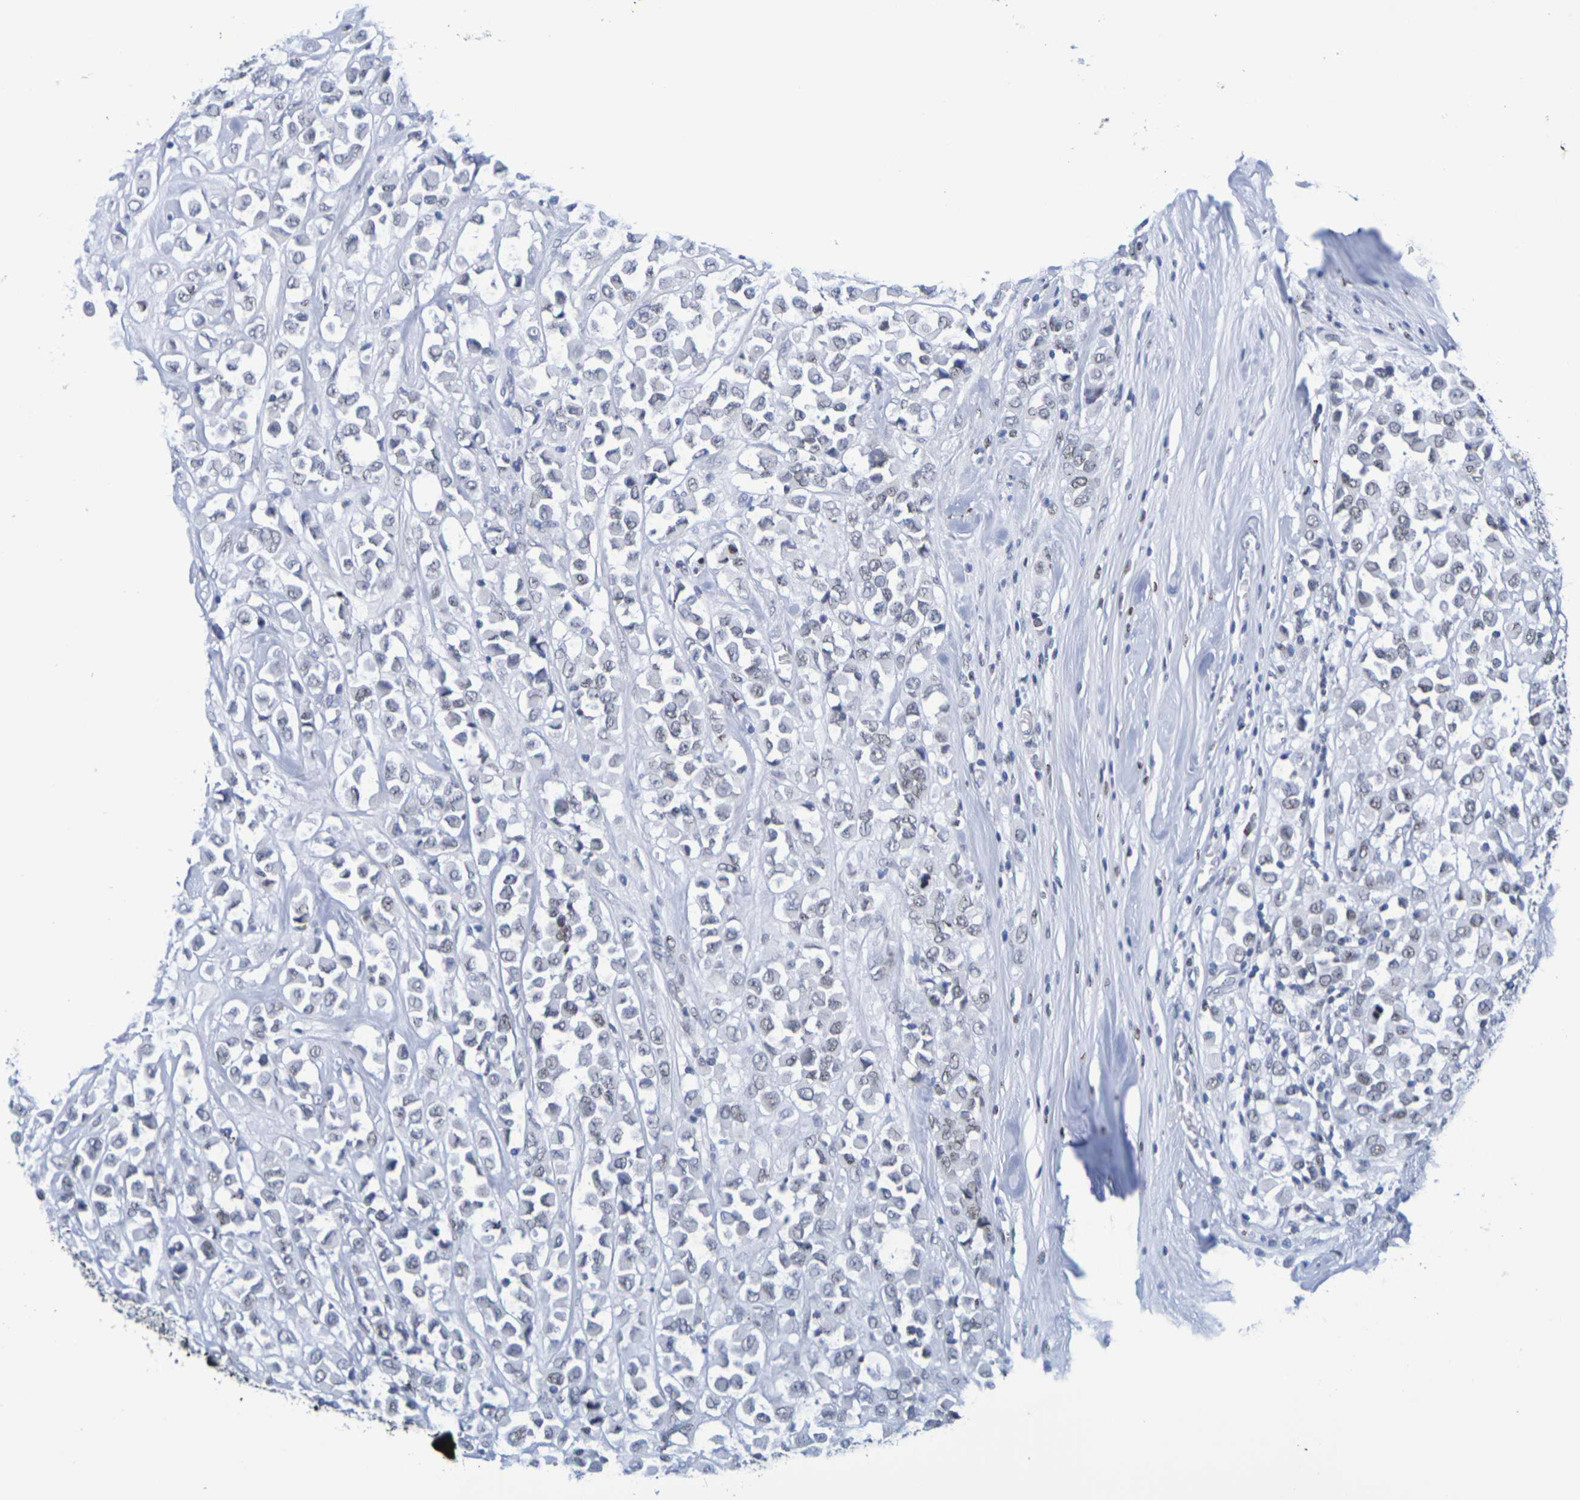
{"staining": {"intensity": "weak", "quantity": "<25%", "location": "nuclear"}, "tissue": "breast cancer", "cell_type": "Tumor cells", "image_type": "cancer", "snomed": [{"axis": "morphology", "description": "Duct carcinoma"}, {"axis": "topography", "description": "Breast"}], "caption": "DAB immunohistochemical staining of human breast cancer (invasive ductal carcinoma) exhibits no significant positivity in tumor cells. (DAB immunohistochemistry, high magnification).", "gene": "H1-5", "patient": {"sex": "female", "age": 61}}